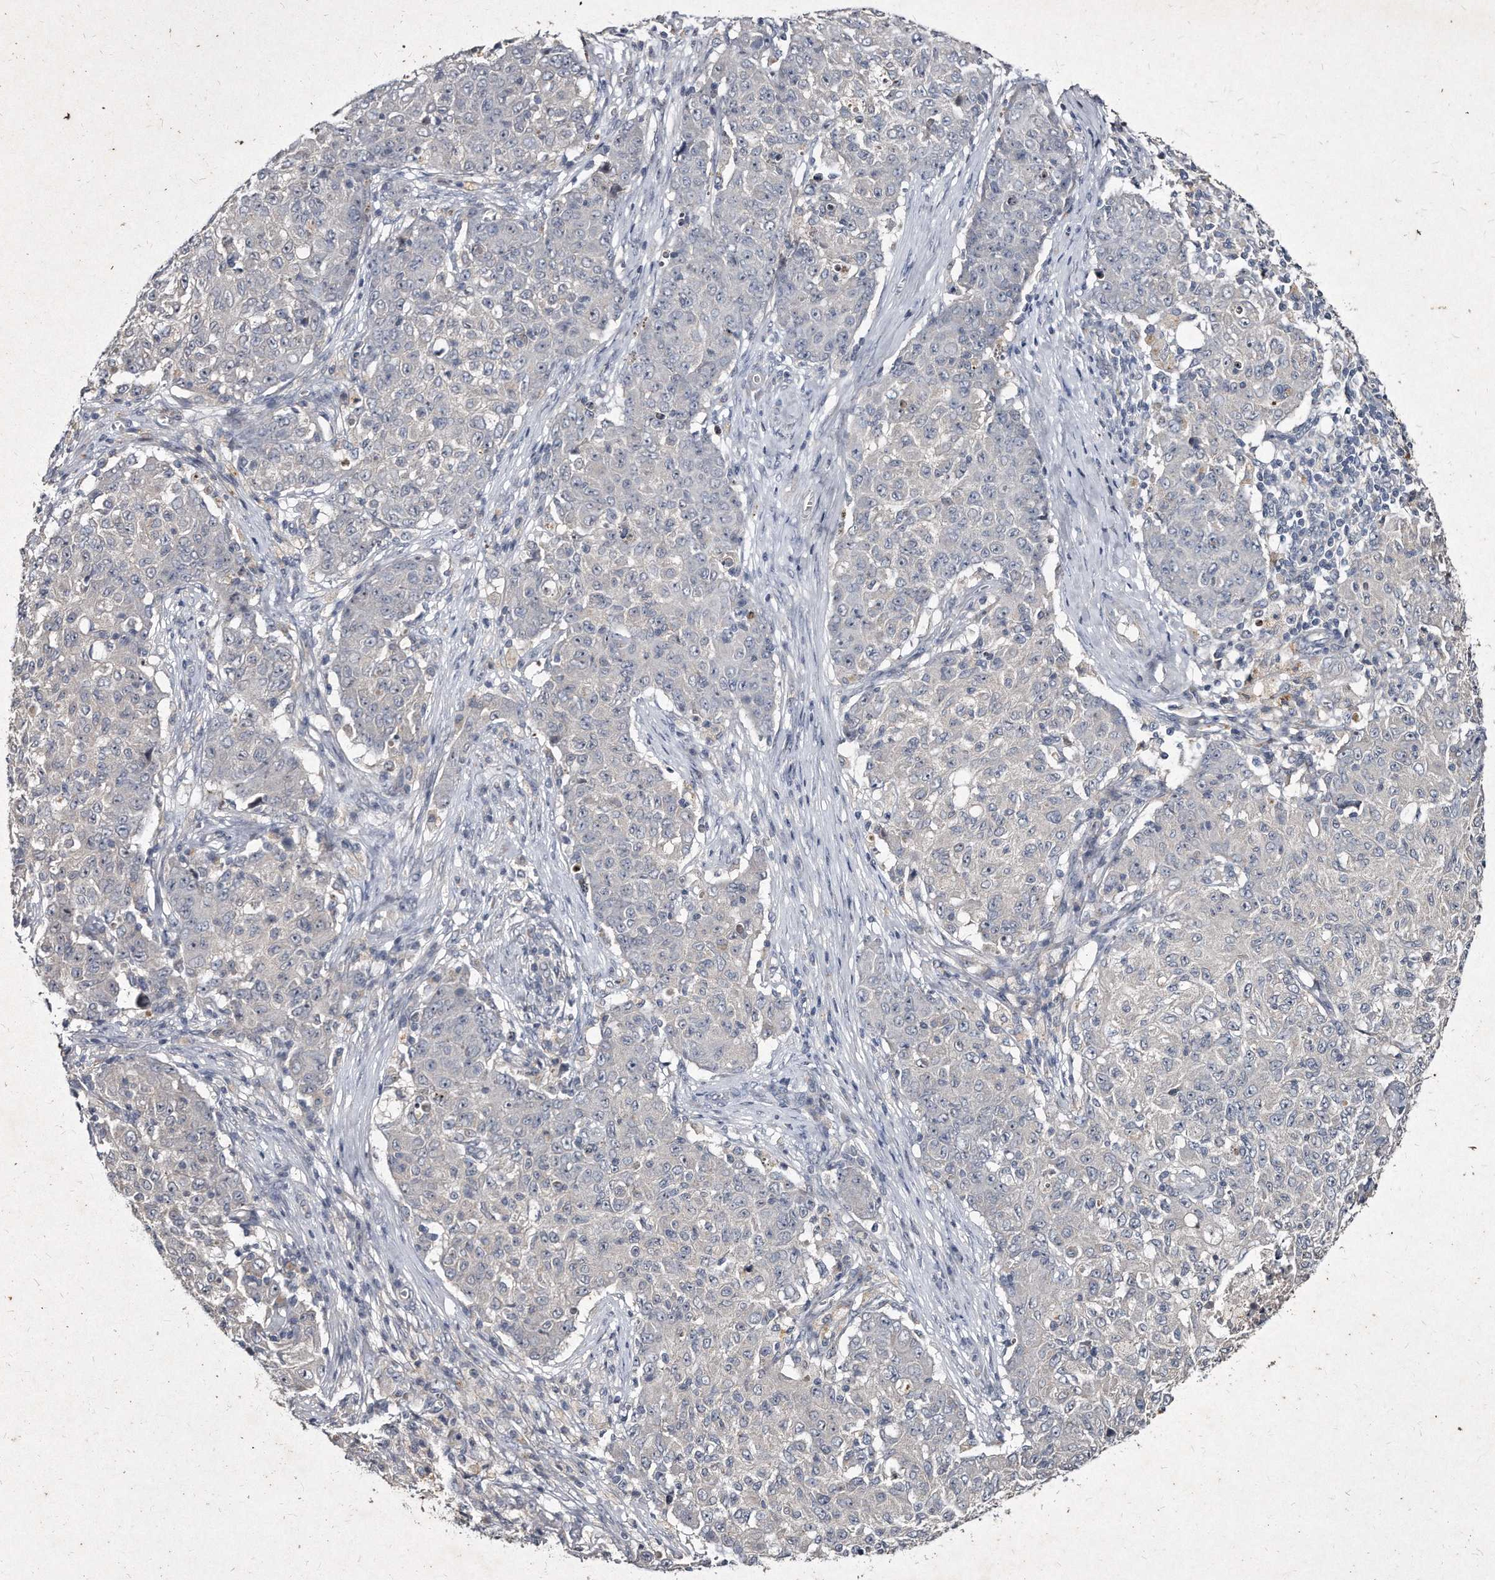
{"staining": {"intensity": "negative", "quantity": "none", "location": "none"}, "tissue": "ovarian cancer", "cell_type": "Tumor cells", "image_type": "cancer", "snomed": [{"axis": "morphology", "description": "Carcinoma, endometroid"}, {"axis": "topography", "description": "Ovary"}], "caption": "Tumor cells are negative for brown protein staining in ovarian cancer.", "gene": "KLHDC3", "patient": {"sex": "female", "age": 42}}